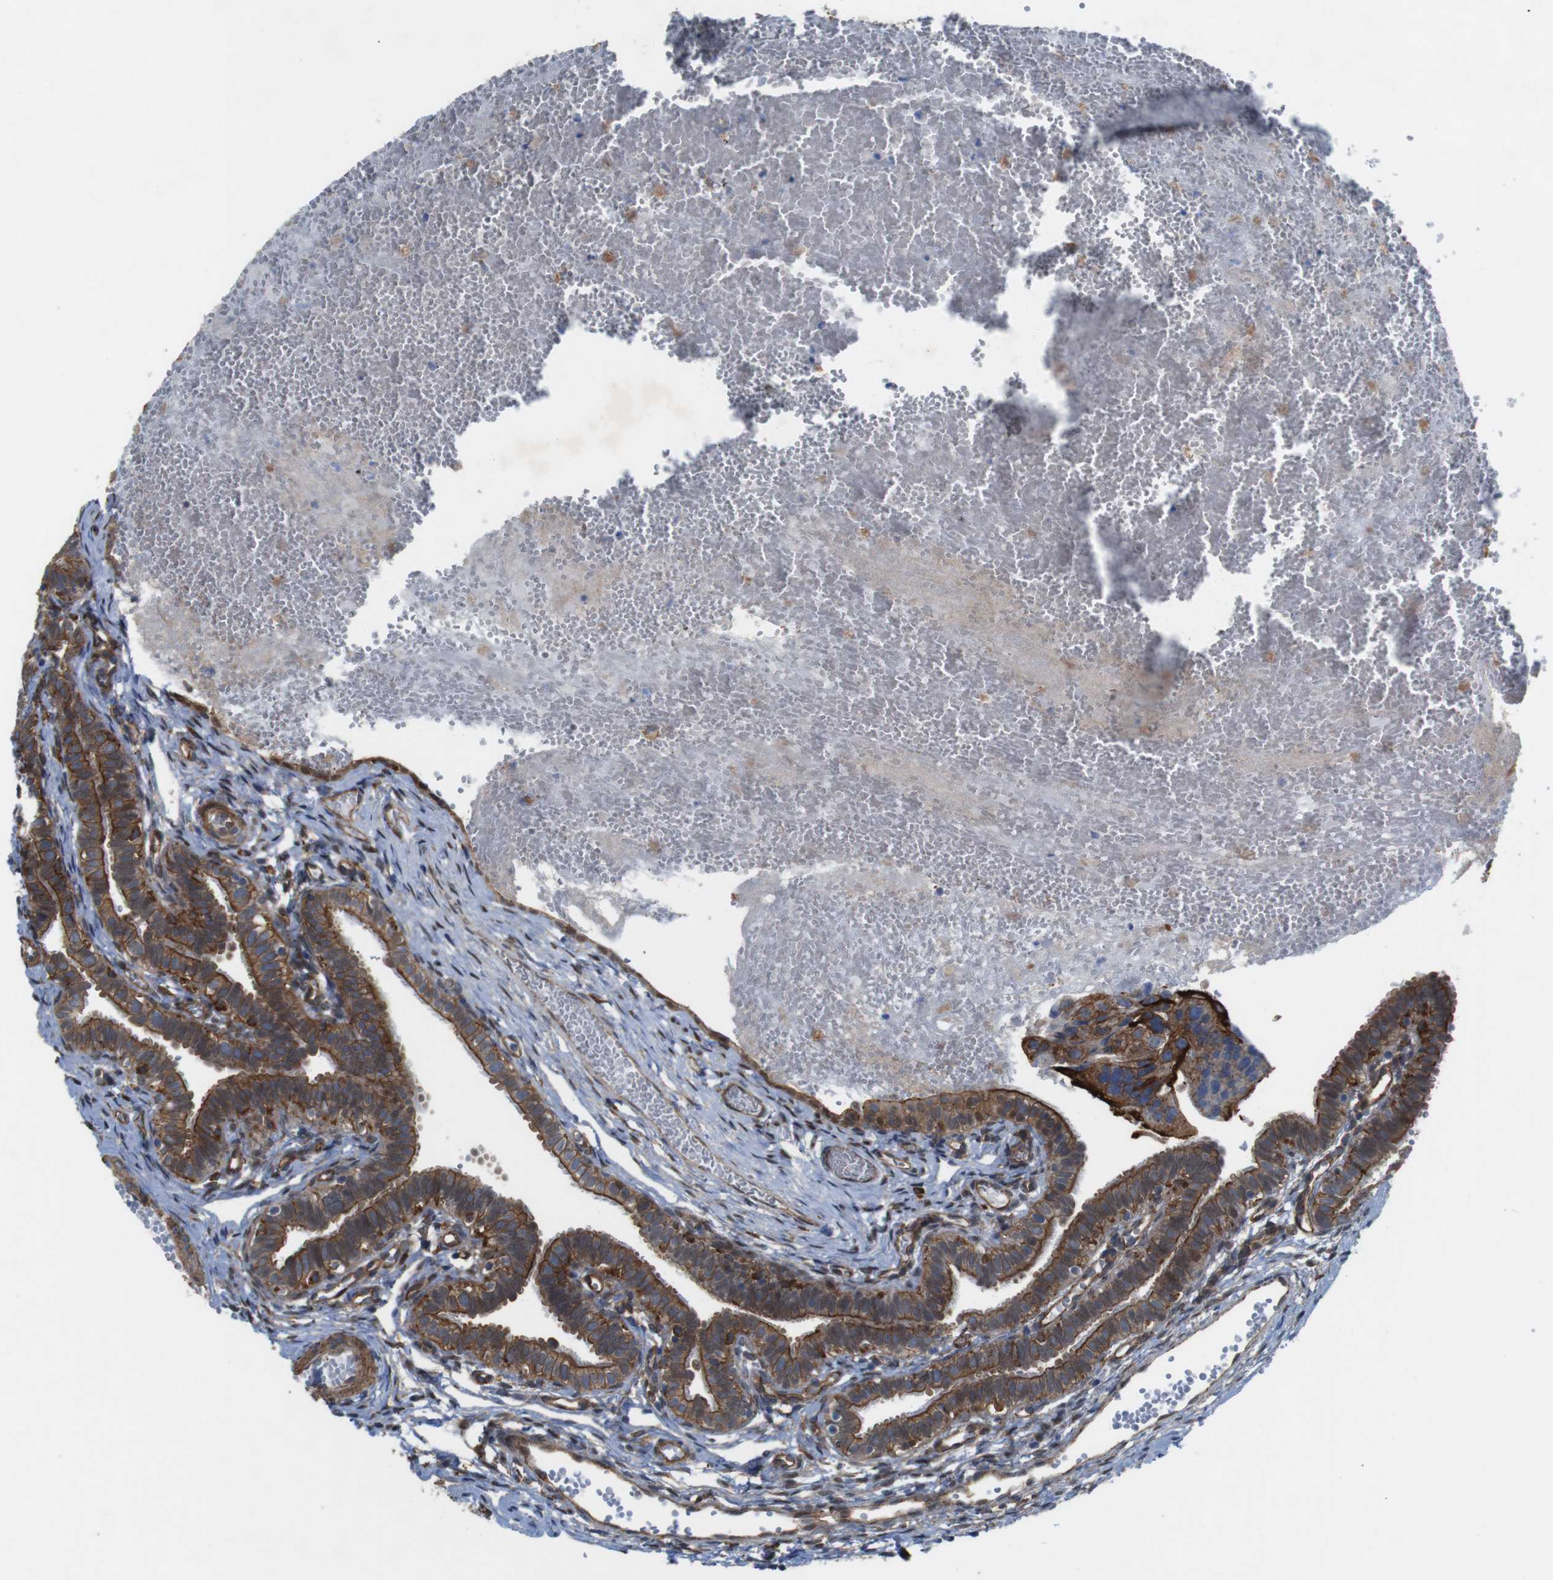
{"staining": {"intensity": "moderate", "quantity": ">75%", "location": "cytoplasmic/membranous,nuclear"}, "tissue": "fallopian tube", "cell_type": "Glandular cells", "image_type": "normal", "snomed": [{"axis": "morphology", "description": "Normal tissue, NOS"}, {"axis": "topography", "description": "Fallopian tube"}, {"axis": "topography", "description": "Placenta"}], "caption": "Immunohistochemical staining of benign human fallopian tube shows moderate cytoplasmic/membranous,nuclear protein expression in about >75% of glandular cells.", "gene": "PTGER4", "patient": {"sex": "female", "age": 34}}